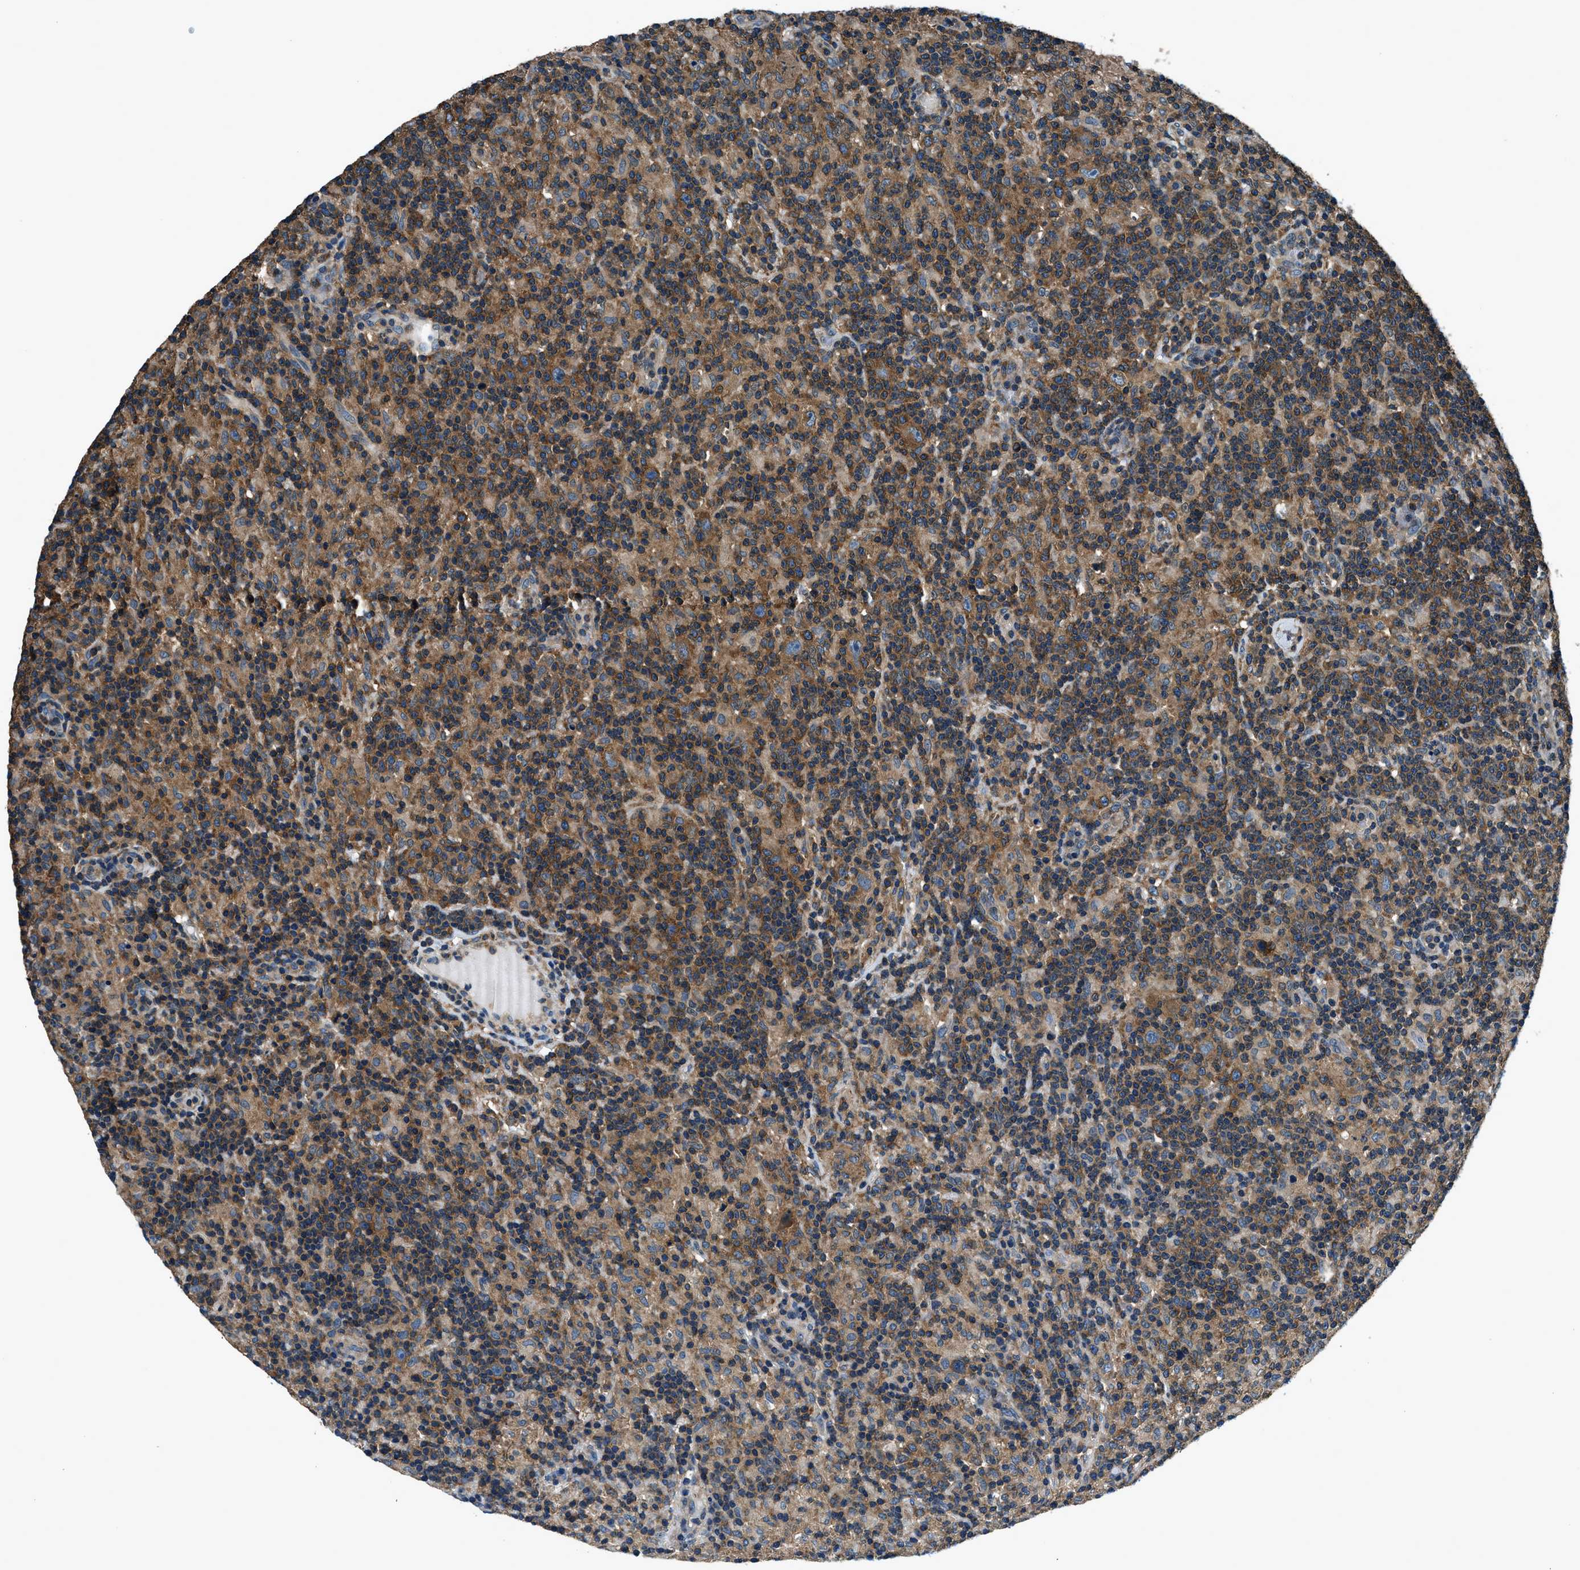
{"staining": {"intensity": "moderate", "quantity": "25%-75%", "location": "cytoplasmic/membranous"}, "tissue": "lymphoma", "cell_type": "Tumor cells", "image_type": "cancer", "snomed": [{"axis": "morphology", "description": "Hodgkin's disease, NOS"}, {"axis": "topography", "description": "Lymph node"}], "caption": "The micrograph reveals immunohistochemical staining of Hodgkin's disease. There is moderate cytoplasmic/membranous staining is seen in approximately 25%-75% of tumor cells.", "gene": "ARFGAP2", "patient": {"sex": "male", "age": 70}}